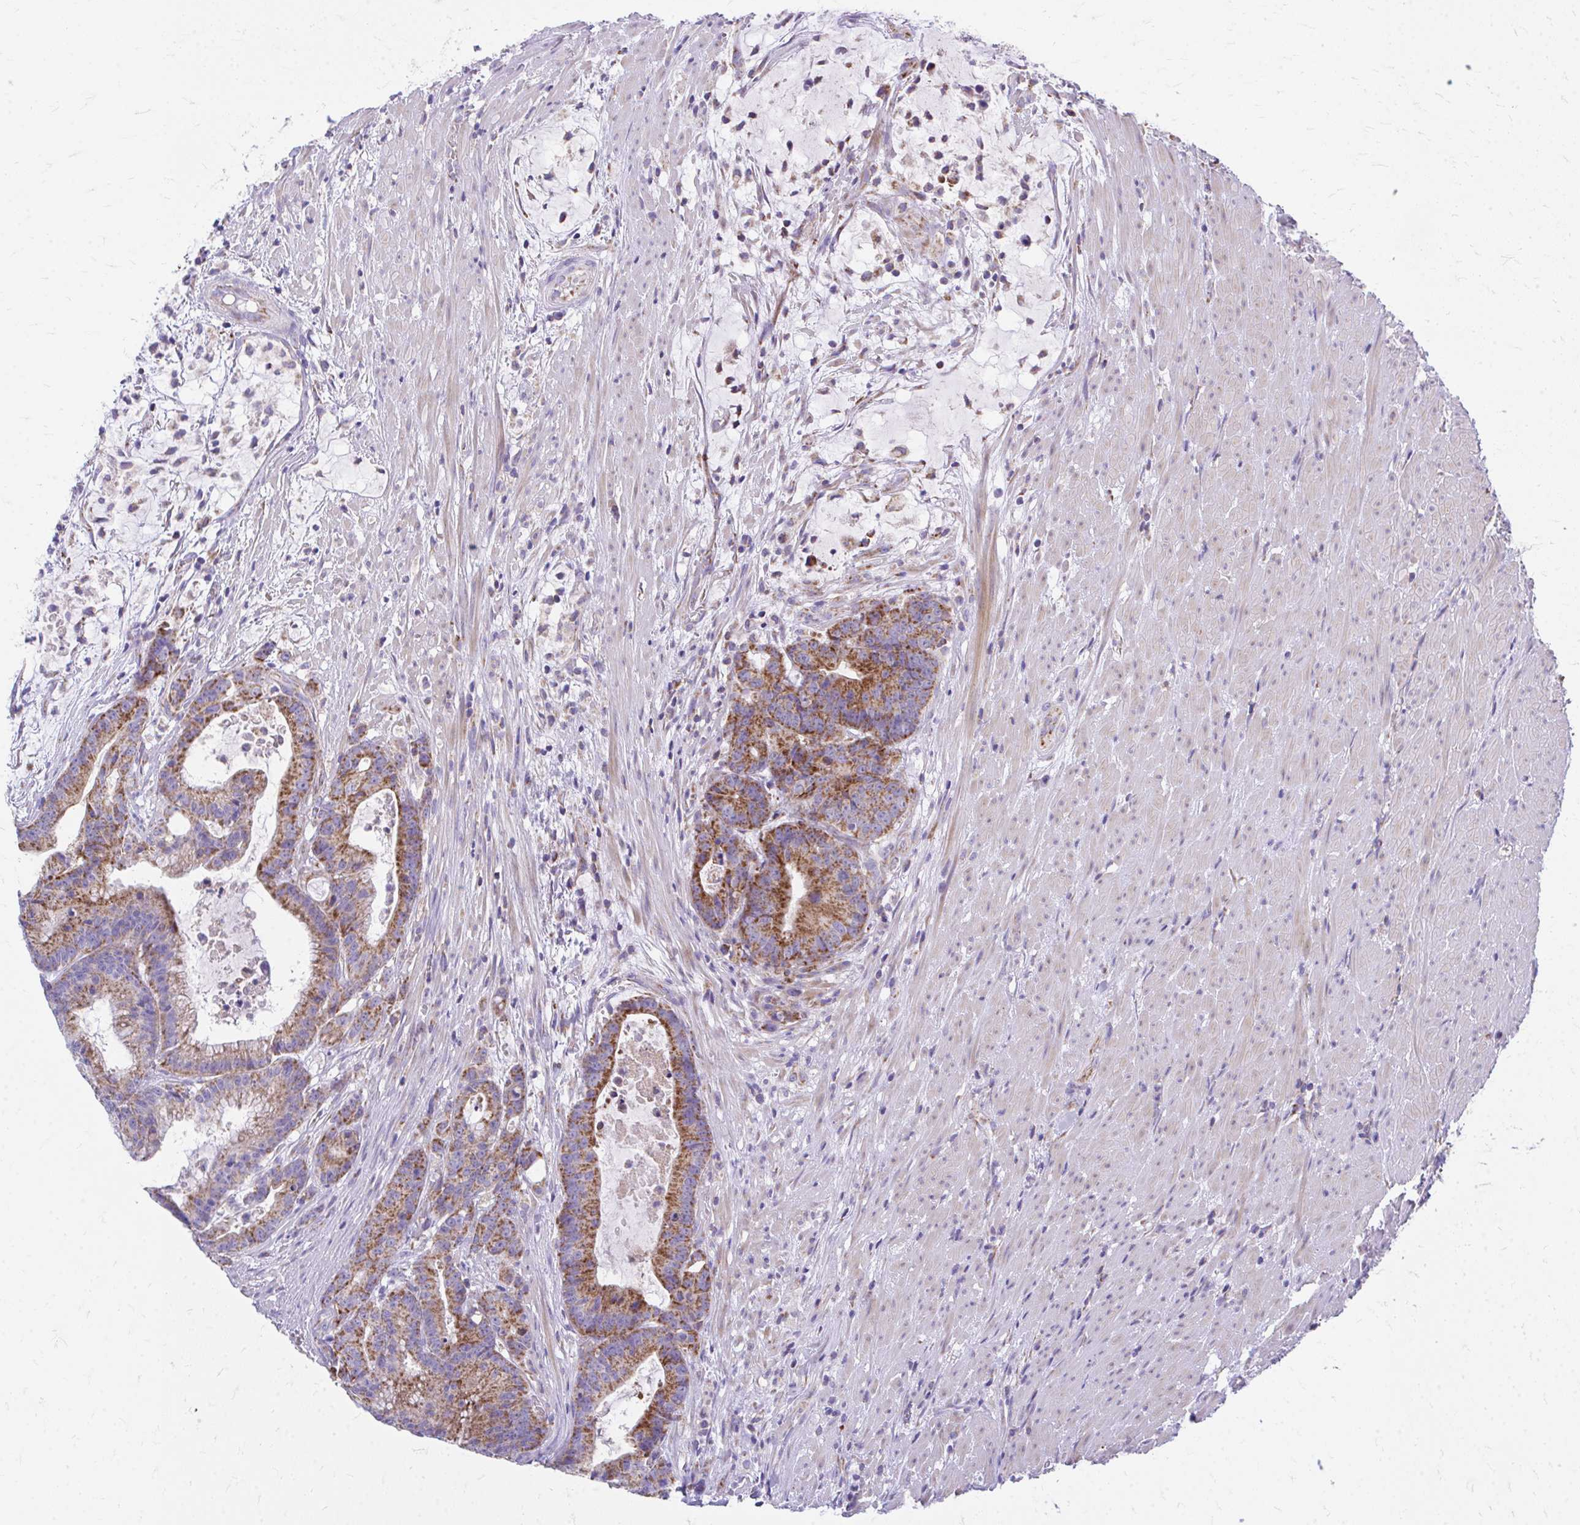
{"staining": {"intensity": "strong", "quantity": ">75%", "location": "cytoplasmic/membranous"}, "tissue": "colorectal cancer", "cell_type": "Tumor cells", "image_type": "cancer", "snomed": [{"axis": "morphology", "description": "Adenocarcinoma, NOS"}, {"axis": "topography", "description": "Colon"}], "caption": "Immunohistochemical staining of colorectal cancer reveals high levels of strong cytoplasmic/membranous expression in about >75% of tumor cells.", "gene": "MRPL19", "patient": {"sex": "female", "age": 78}}